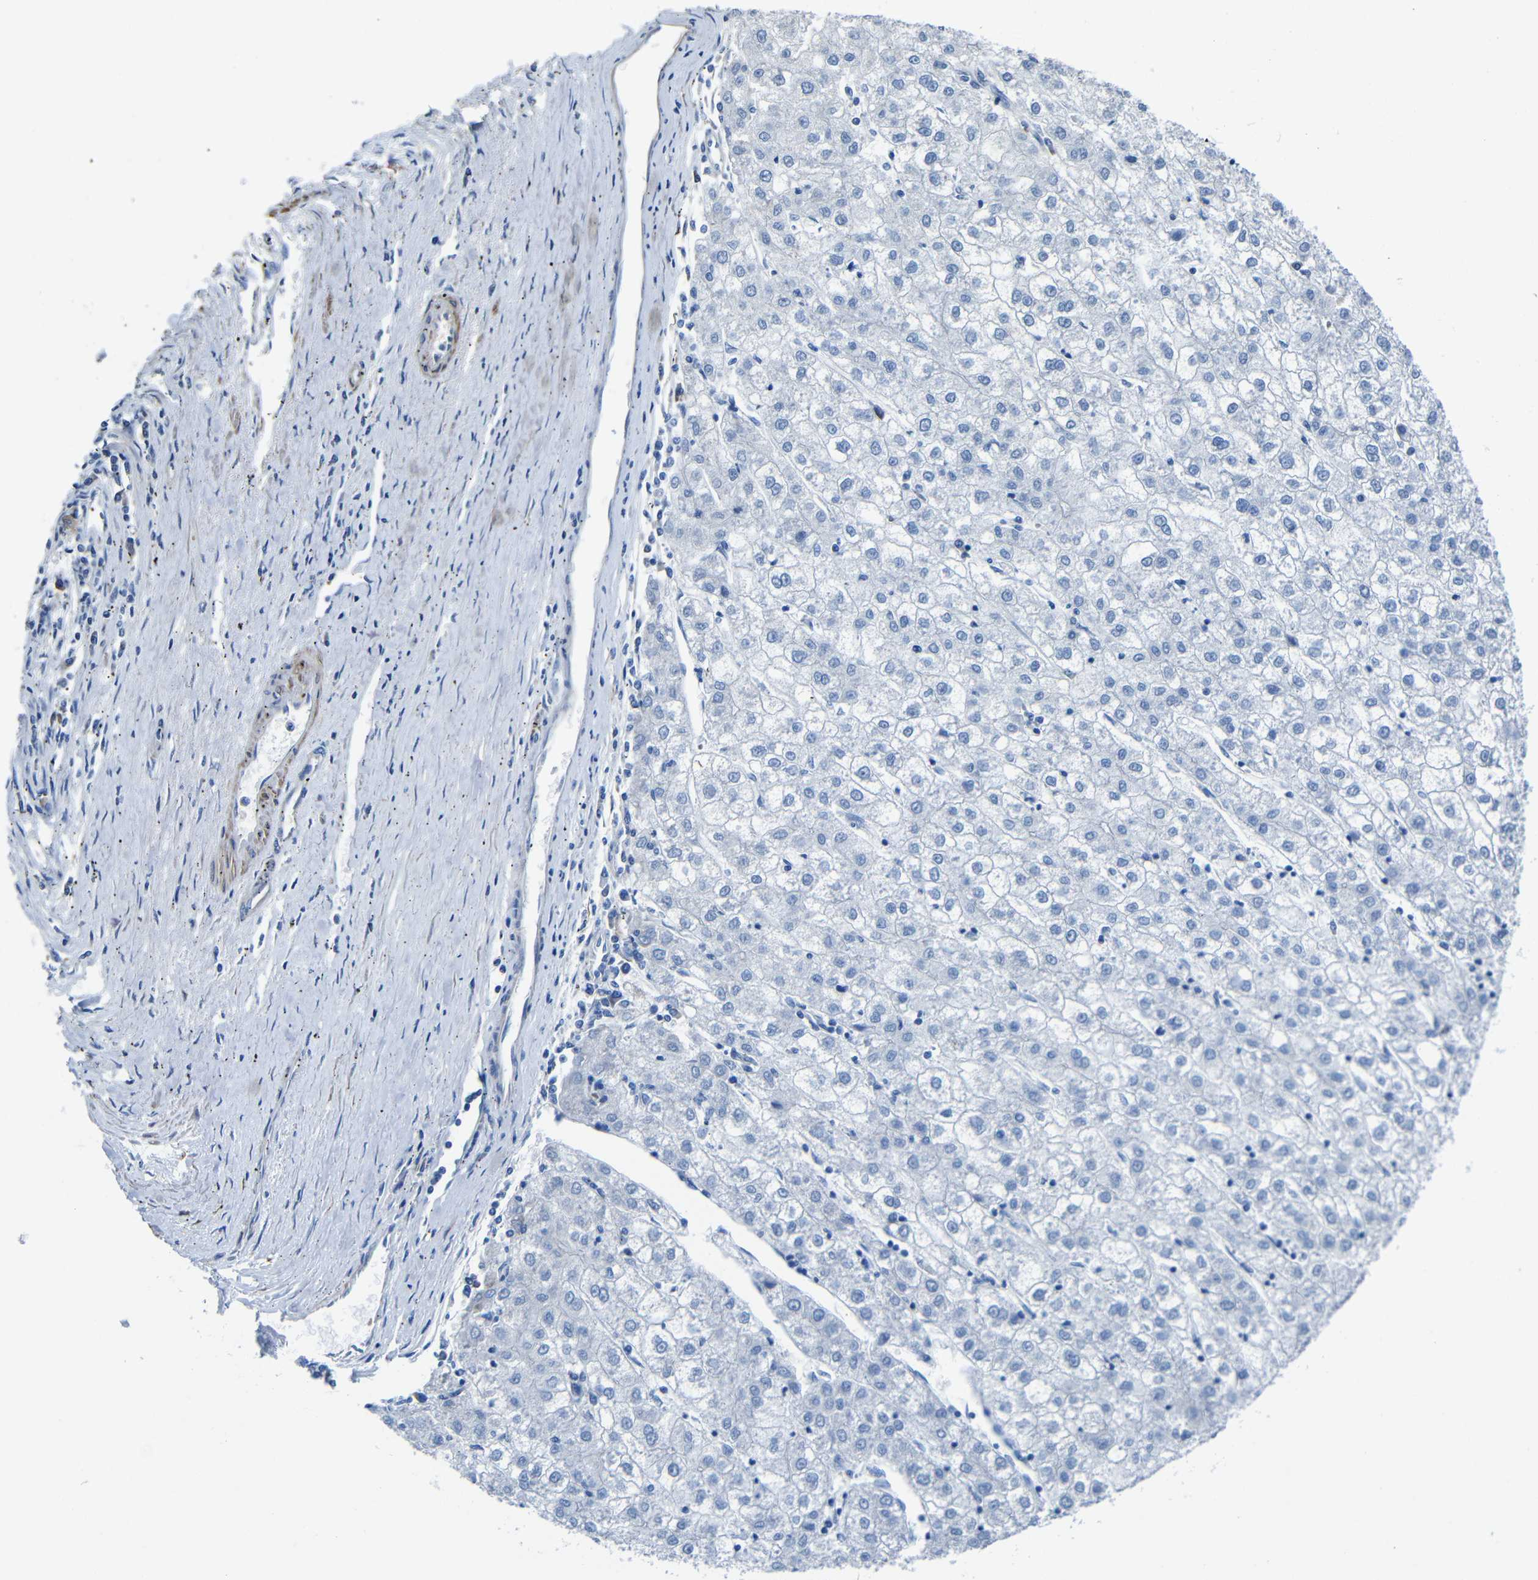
{"staining": {"intensity": "negative", "quantity": "none", "location": "none"}, "tissue": "liver cancer", "cell_type": "Tumor cells", "image_type": "cancer", "snomed": [{"axis": "morphology", "description": "Carcinoma, Hepatocellular, NOS"}, {"axis": "topography", "description": "Liver"}], "caption": "This is an immunohistochemistry image of liver cancer. There is no positivity in tumor cells.", "gene": "GDI1", "patient": {"sex": "male", "age": 72}}